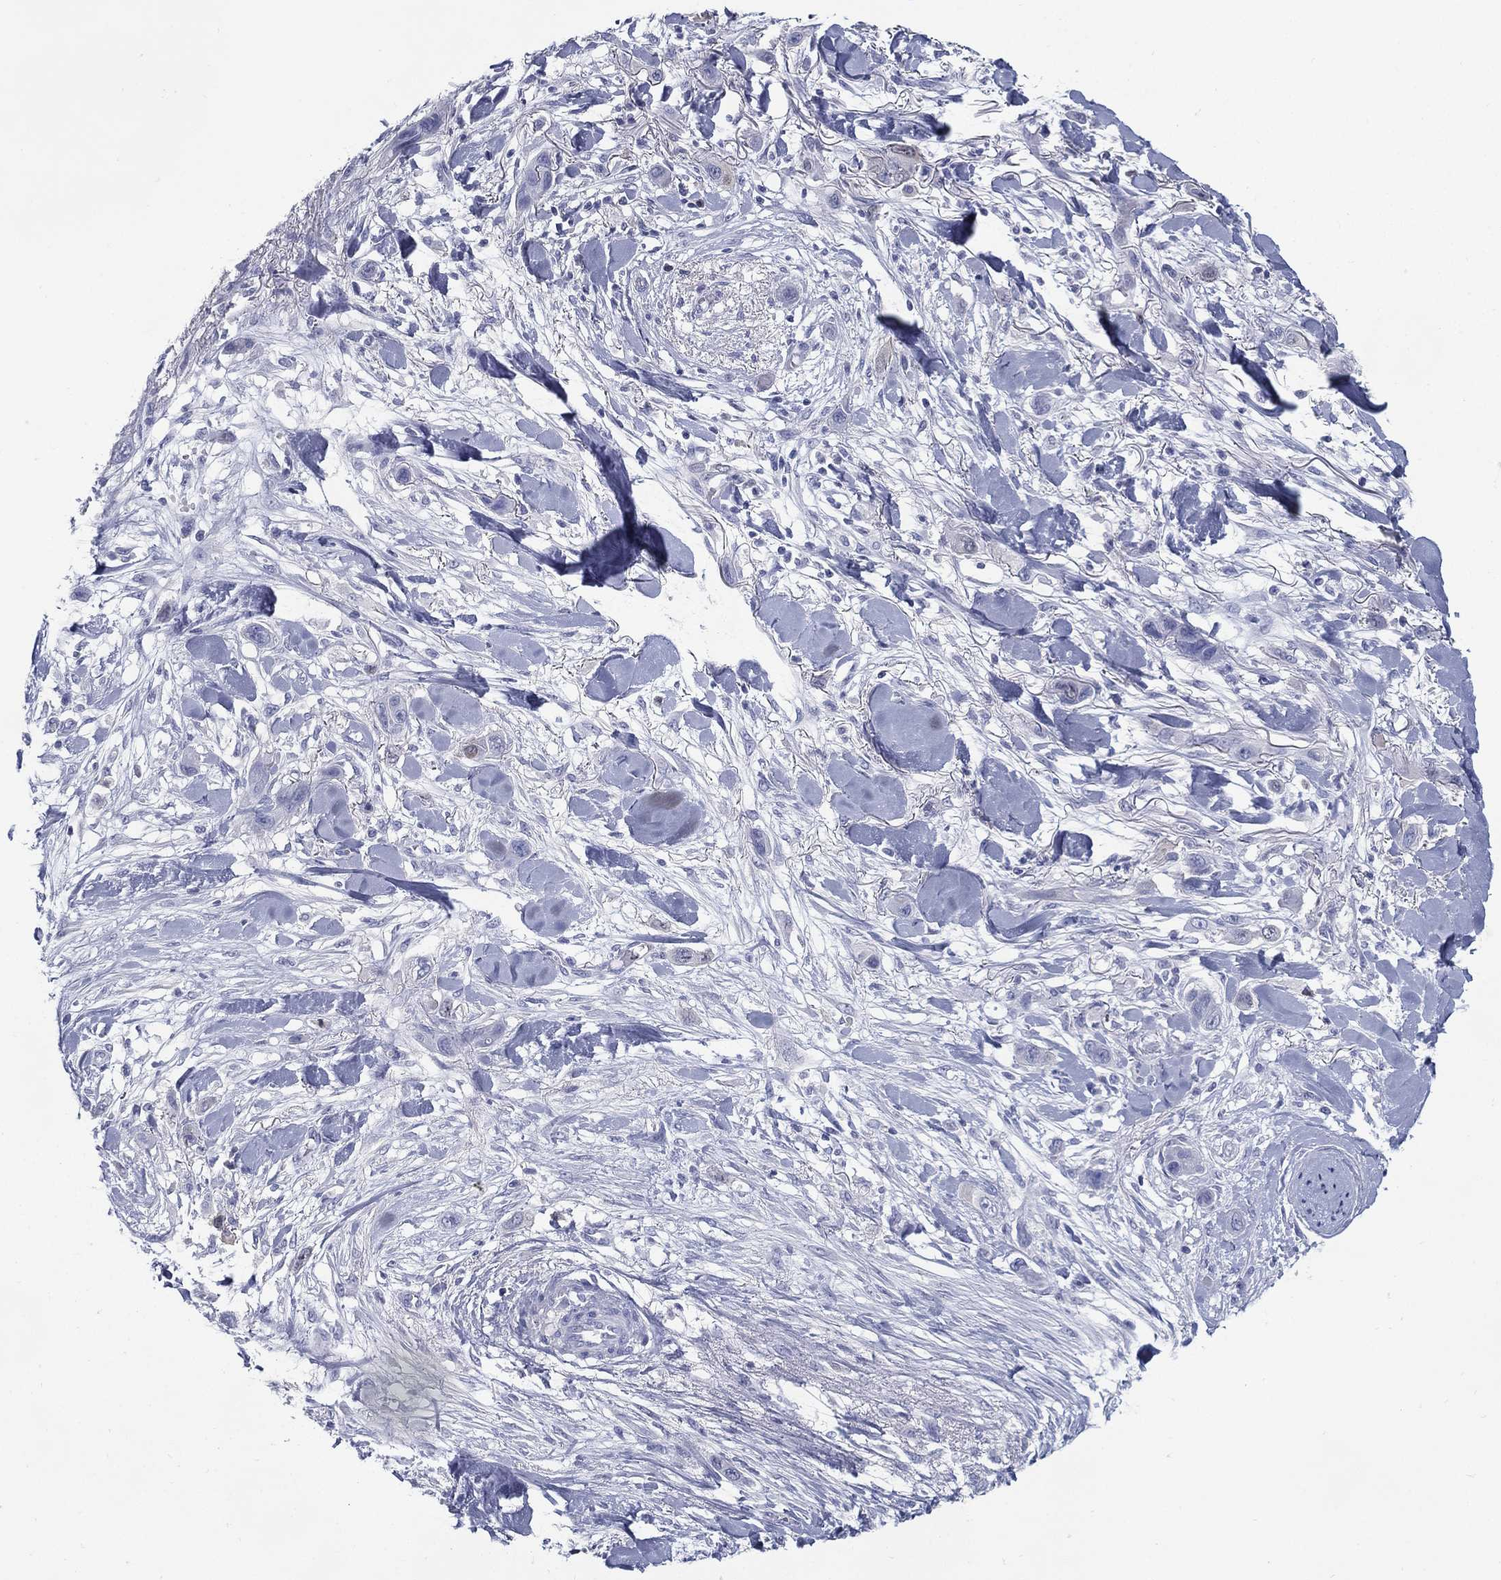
{"staining": {"intensity": "negative", "quantity": "none", "location": "none"}, "tissue": "skin cancer", "cell_type": "Tumor cells", "image_type": "cancer", "snomed": [{"axis": "morphology", "description": "Squamous cell carcinoma, NOS"}, {"axis": "topography", "description": "Skin"}], "caption": "Skin cancer was stained to show a protein in brown. There is no significant expression in tumor cells. The staining is performed using DAB brown chromogen with nuclei counter-stained in using hematoxylin.", "gene": "KIF2C", "patient": {"sex": "male", "age": 79}}